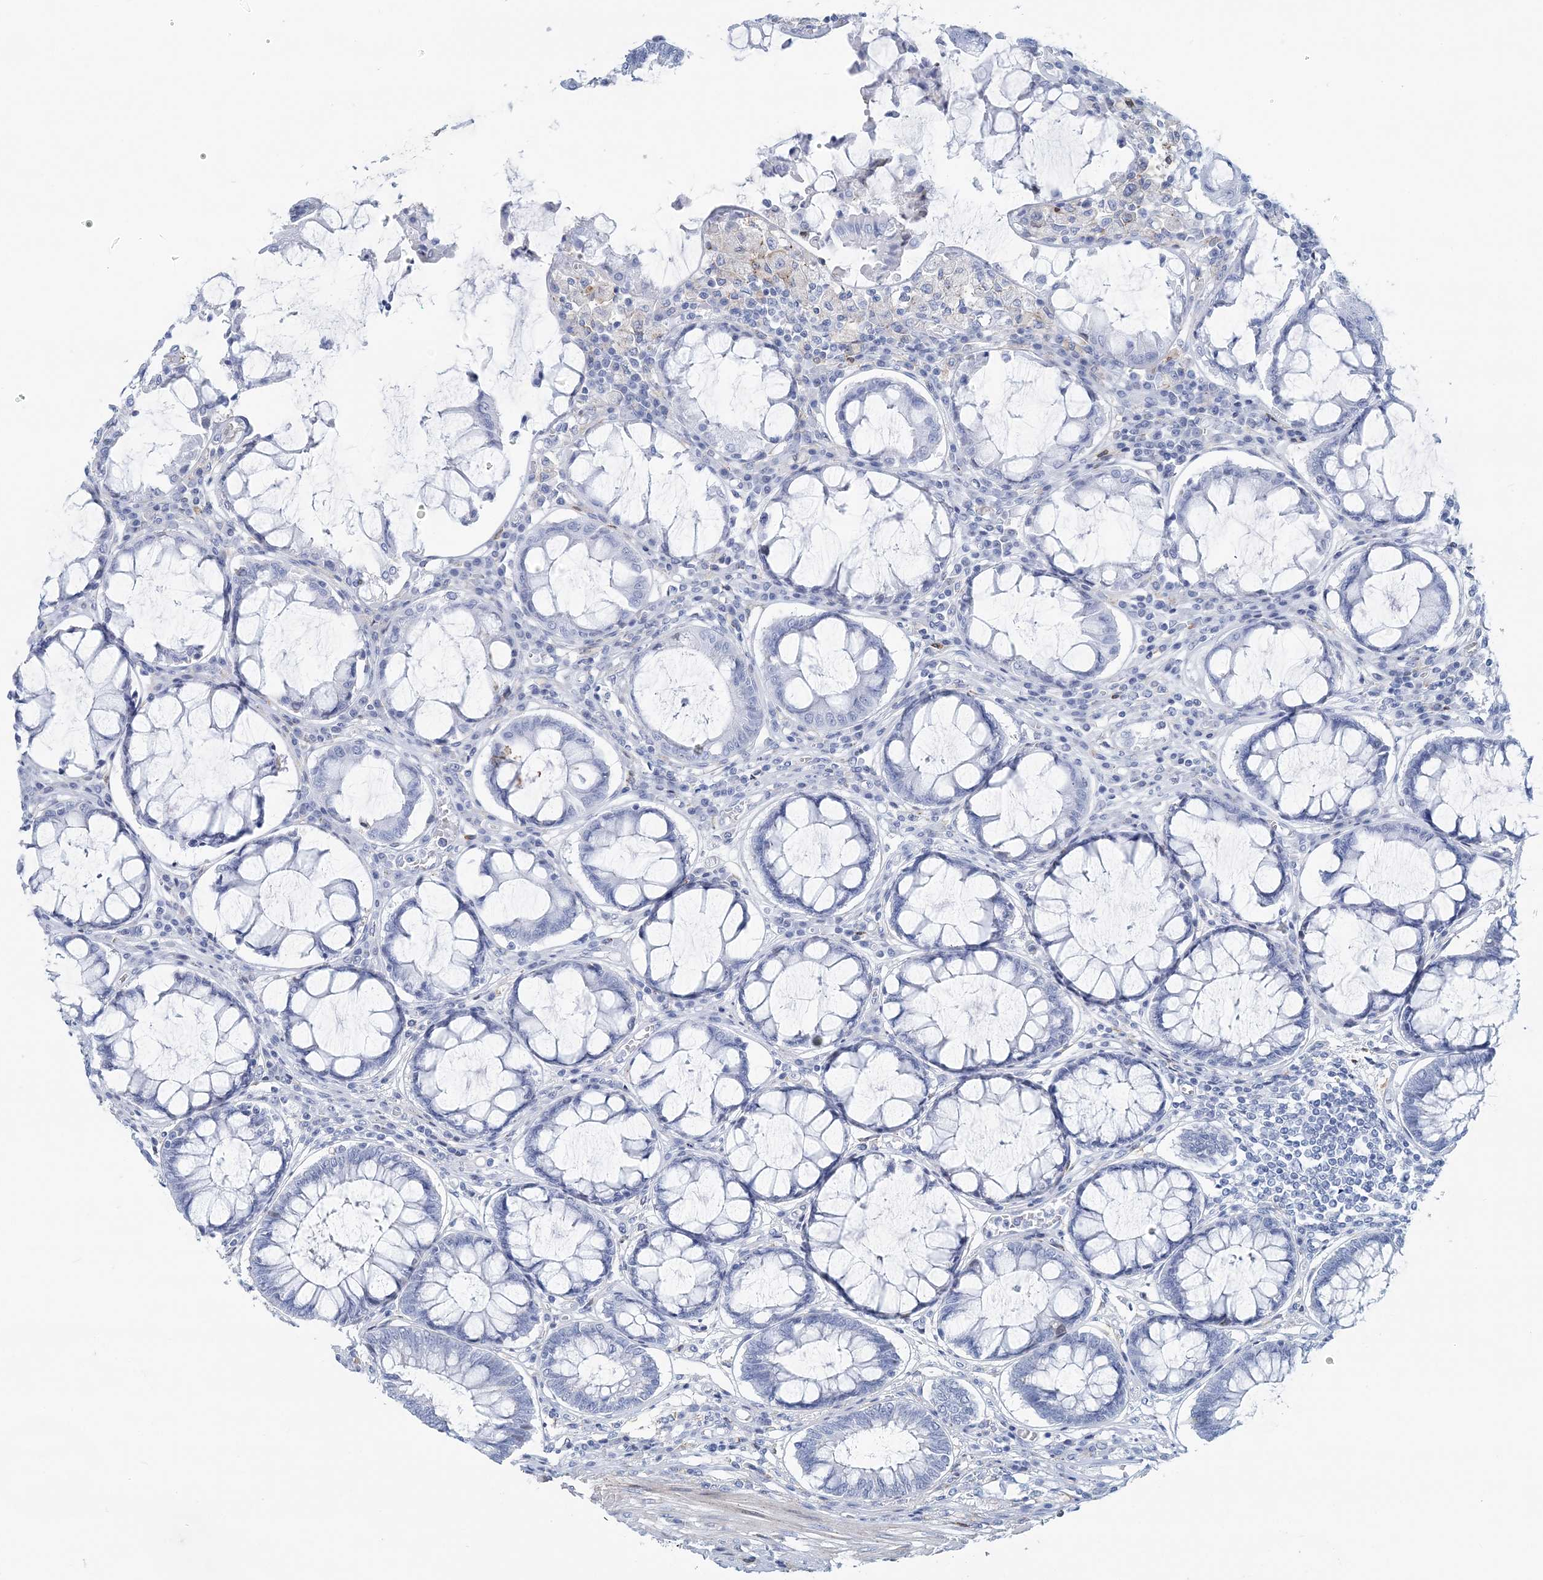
{"staining": {"intensity": "negative", "quantity": "none", "location": "none"}, "tissue": "colorectal cancer", "cell_type": "Tumor cells", "image_type": "cancer", "snomed": [{"axis": "morphology", "description": "Adenocarcinoma, NOS"}, {"axis": "topography", "description": "Rectum"}], "caption": "The image displays no significant expression in tumor cells of colorectal adenocarcinoma.", "gene": "NKX6-1", "patient": {"sex": "male", "age": 84}}